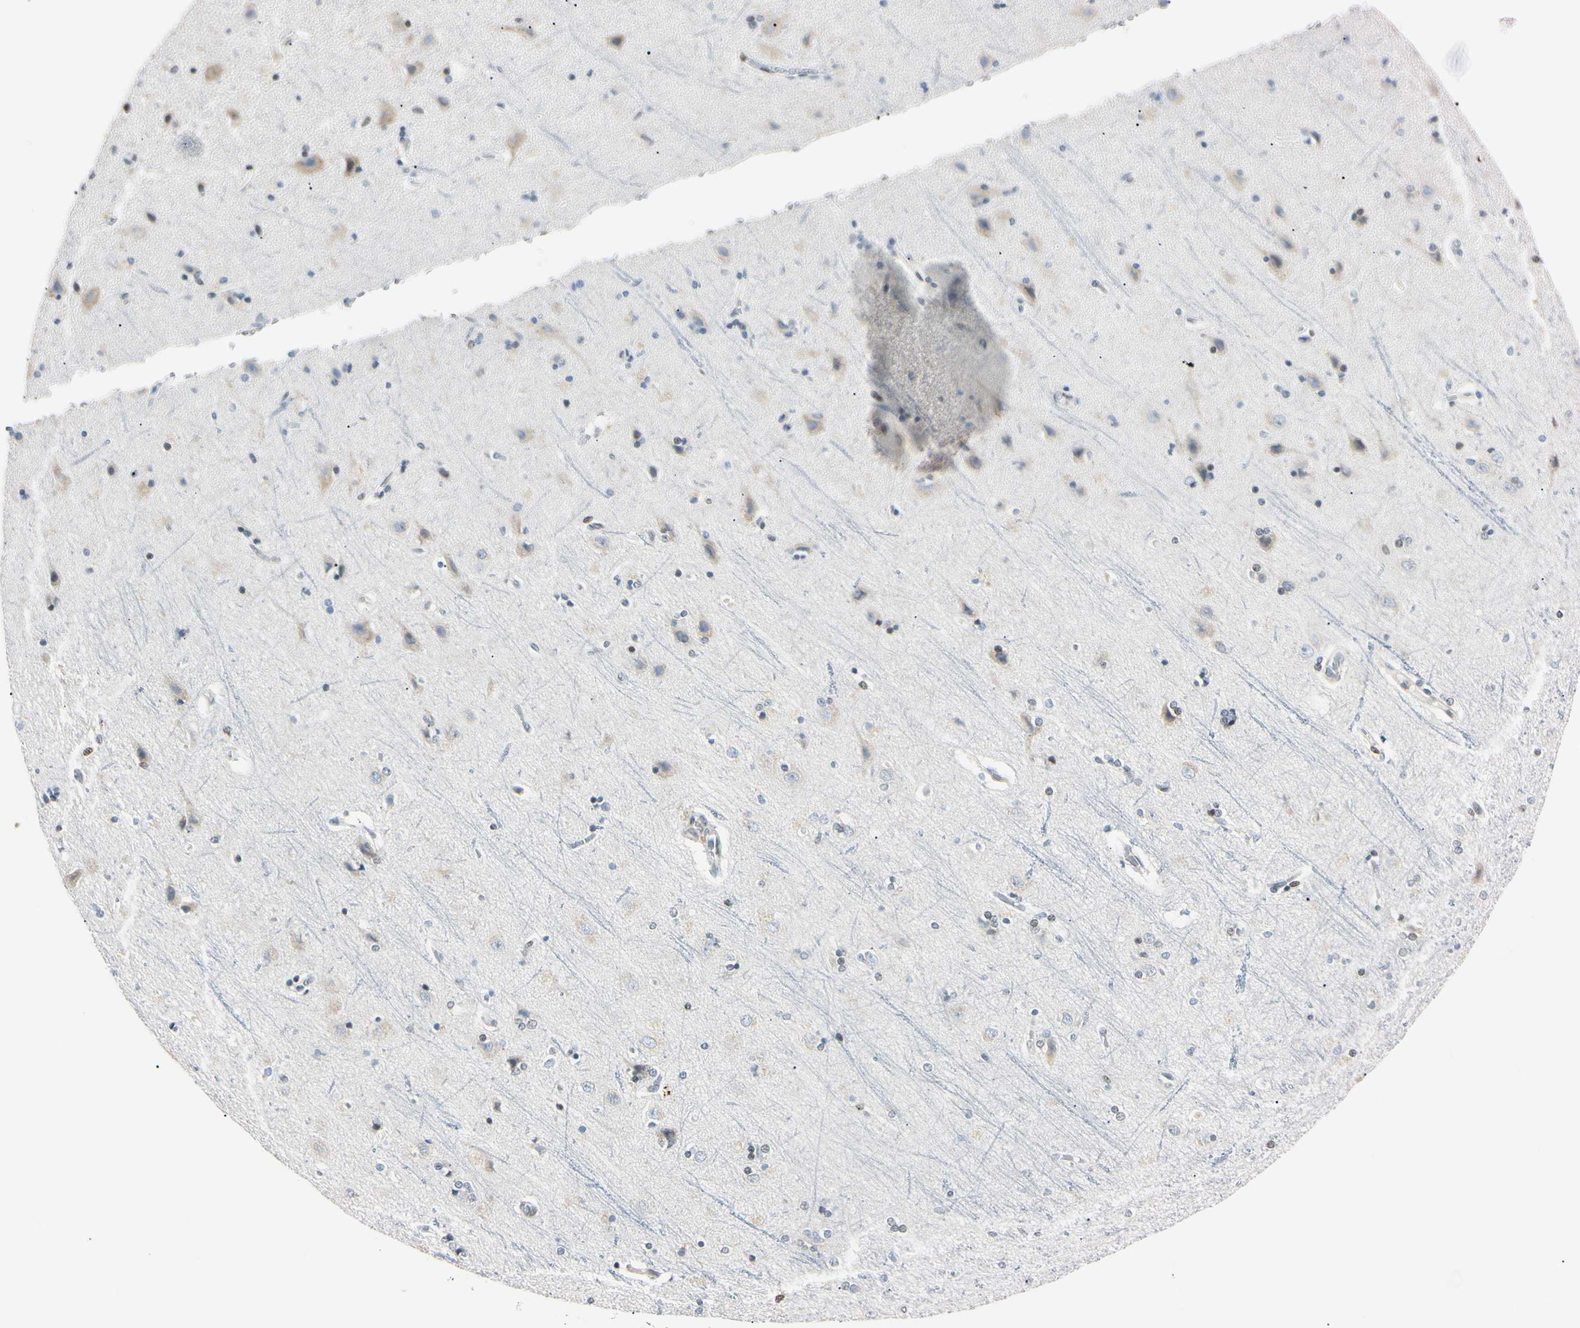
{"staining": {"intensity": "weak", "quantity": "<25%", "location": "cytoplasmic/membranous"}, "tissue": "cerebral cortex", "cell_type": "Endothelial cells", "image_type": "normal", "snomed": [{"axis": "morphology", "description": "Normal tissue, NOS"}, {"axis": "topography", "description": "Cerebral cortex"}], "caption": "This is an immunohistochemistry micrograph of benign human cerebral cortex. There is no expression in endothelial cells.", "gene": "C1orf174", "patient": {"sex": "female", "age": 54}}